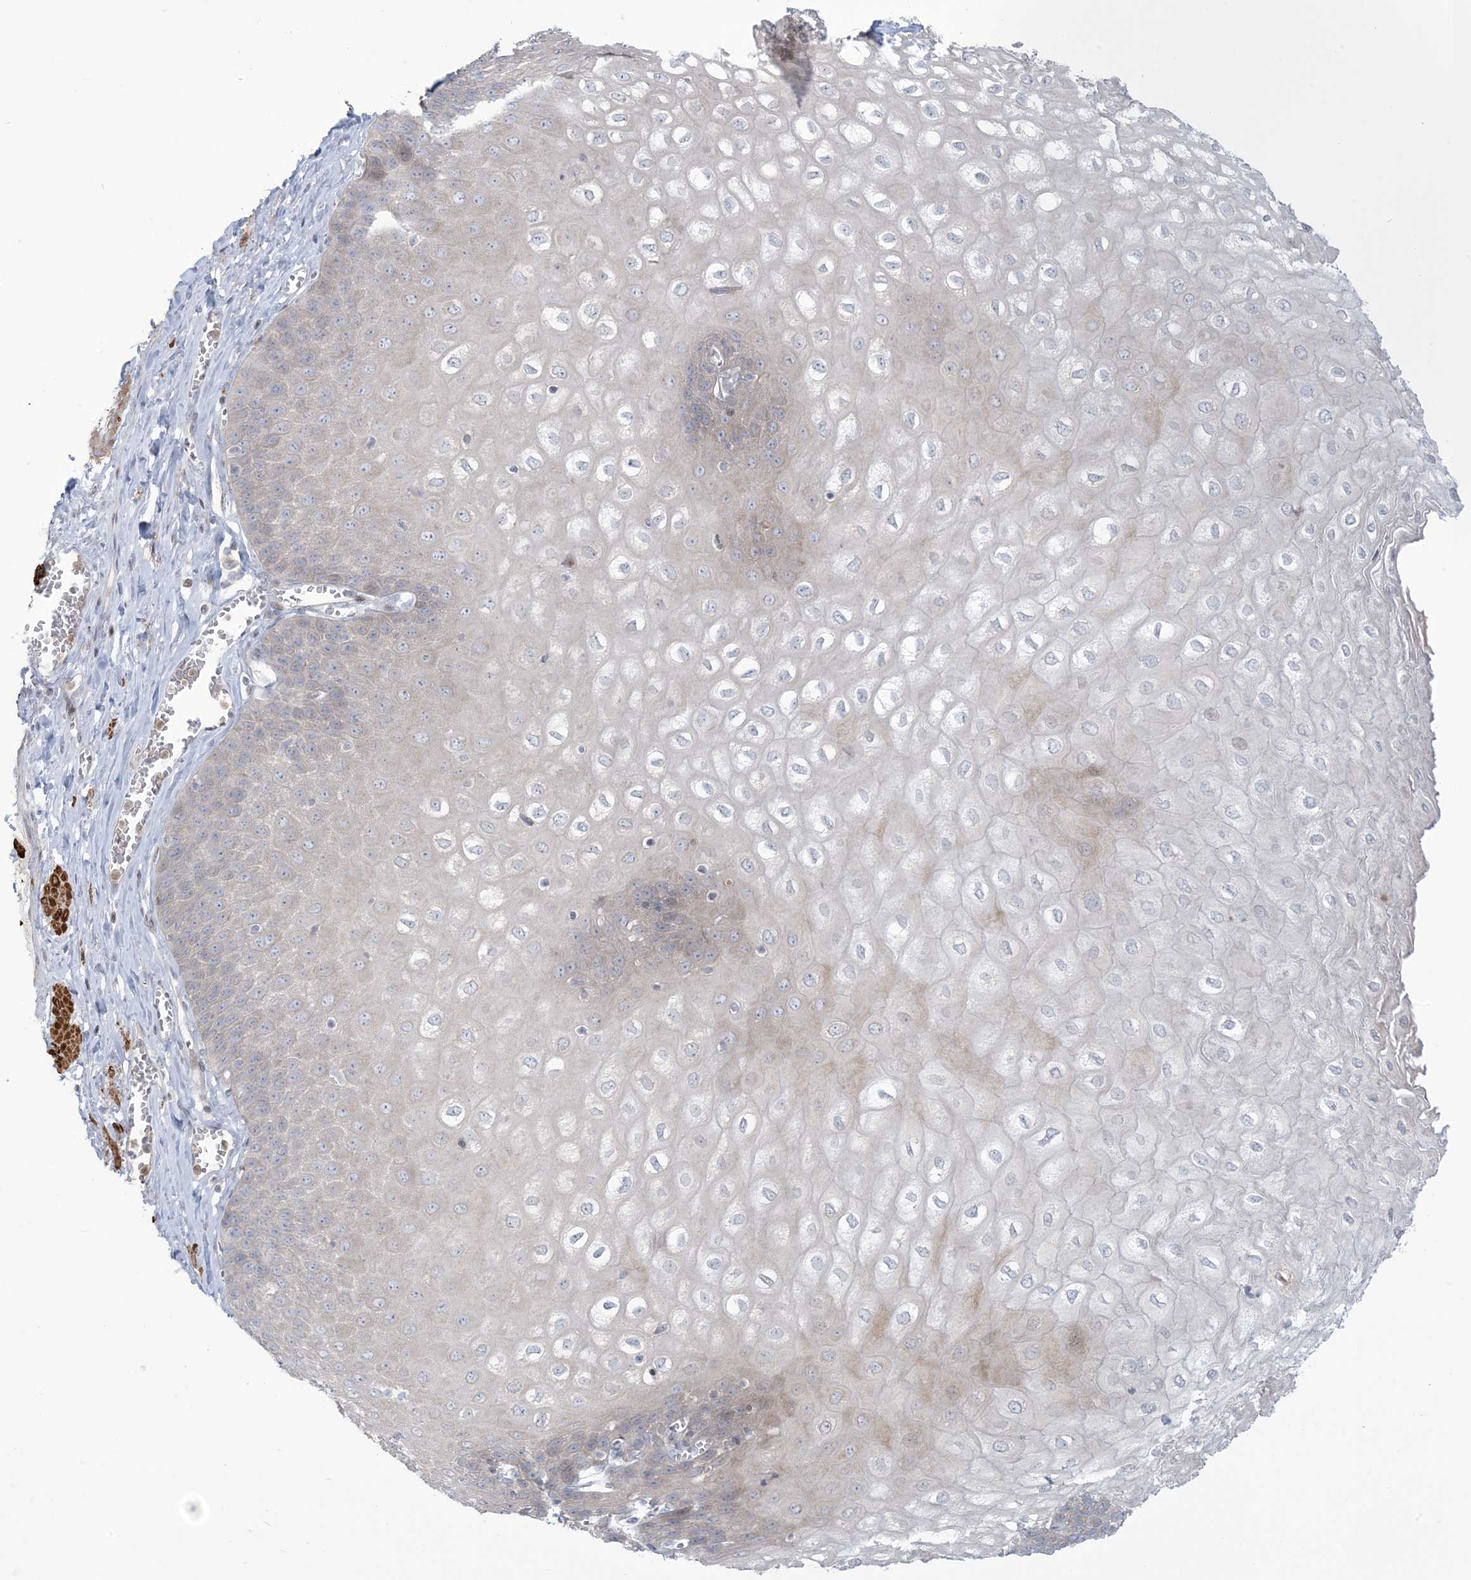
{"staining": {"intensity": "weak", "quantity": "25%-75%", "location": "cytoplasmic/membranous"}, "tissue": "esophagus", "cell_type": "Squamous epithelial cells", "image_type": "normal", "snomed": [{"axis": "morphology", "description": "Normal tissue, NOS"}, {"axis": "topography", "description": "Esophagus"}], "caption": "A high-resolution micrograph shows immunohistochemistry (IHC) staining of benign esophagus, which displays weak cytoplasmic/membranous staining in approximately 25%-75% of squamous epithelial cells. (IHC, brightfield microscopy, high magnification).", "gene": "AFTPH", "patient": {"sex": "male", "age": 60}}